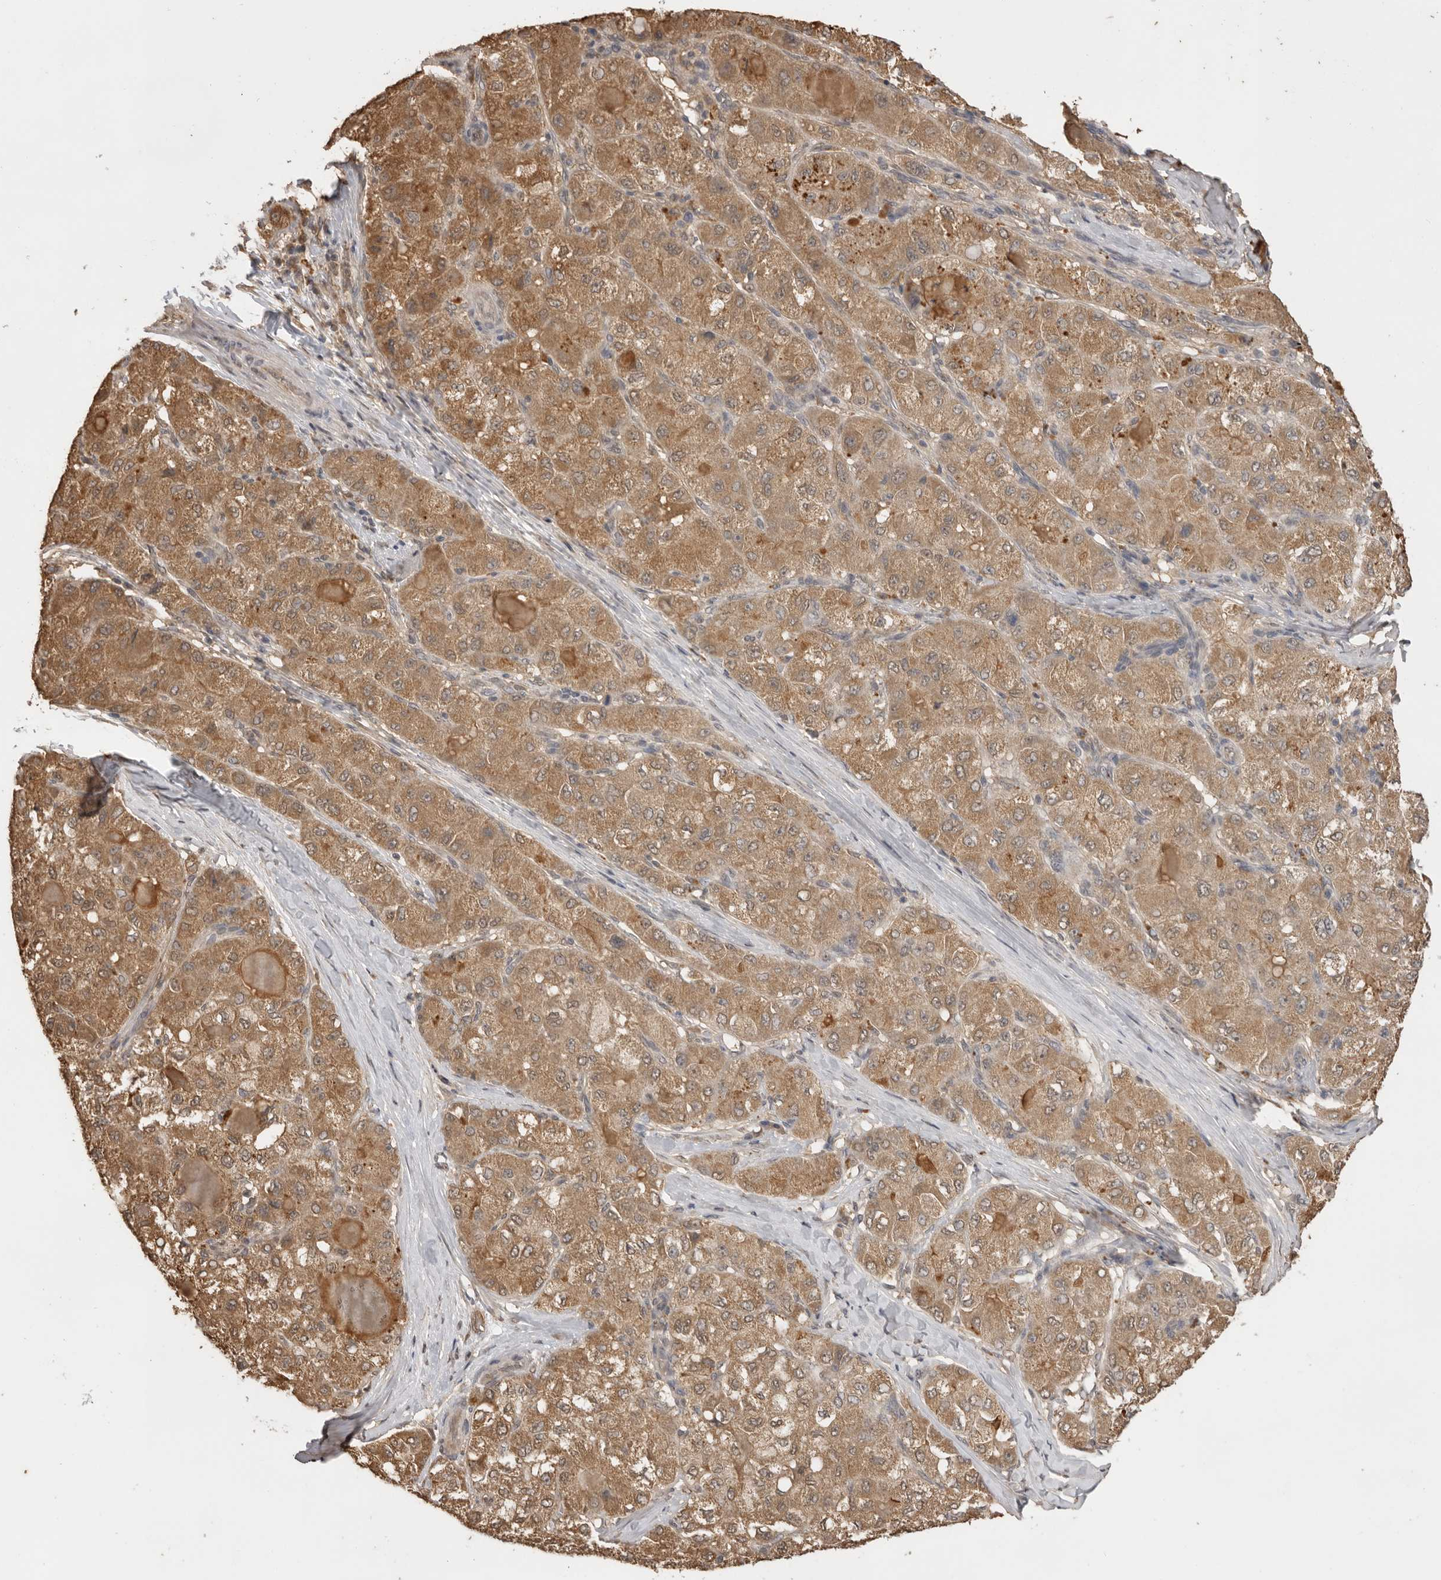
{"staining": {"intensity": "moderate", "quantity": ">75%", "location": "cytoplasmic/membranous"}, "tissue": "liver cancer", "cell_type": "Tumor cells", "image_type": "cancer", "snomed": [{"axis": "morphology", "description": "Carcinoma, Hepatocellular, NOS"}, {"axis": "topography", "description": "Liver"}], "caption": "An immunohistochemistry image of neoplastic tissue is shown. Protein staining in brown labels moderate cytoplasmic/membranous positivity in liver cancer within tumor cells. Using DAB (3,3'-diaminobenzidine) (brown) and hematoxylin (blue) stains, captured at high magnification using brightfield microscopy.", "gene": "JAG2", "patient": {"sex": "male", "age": 80}}